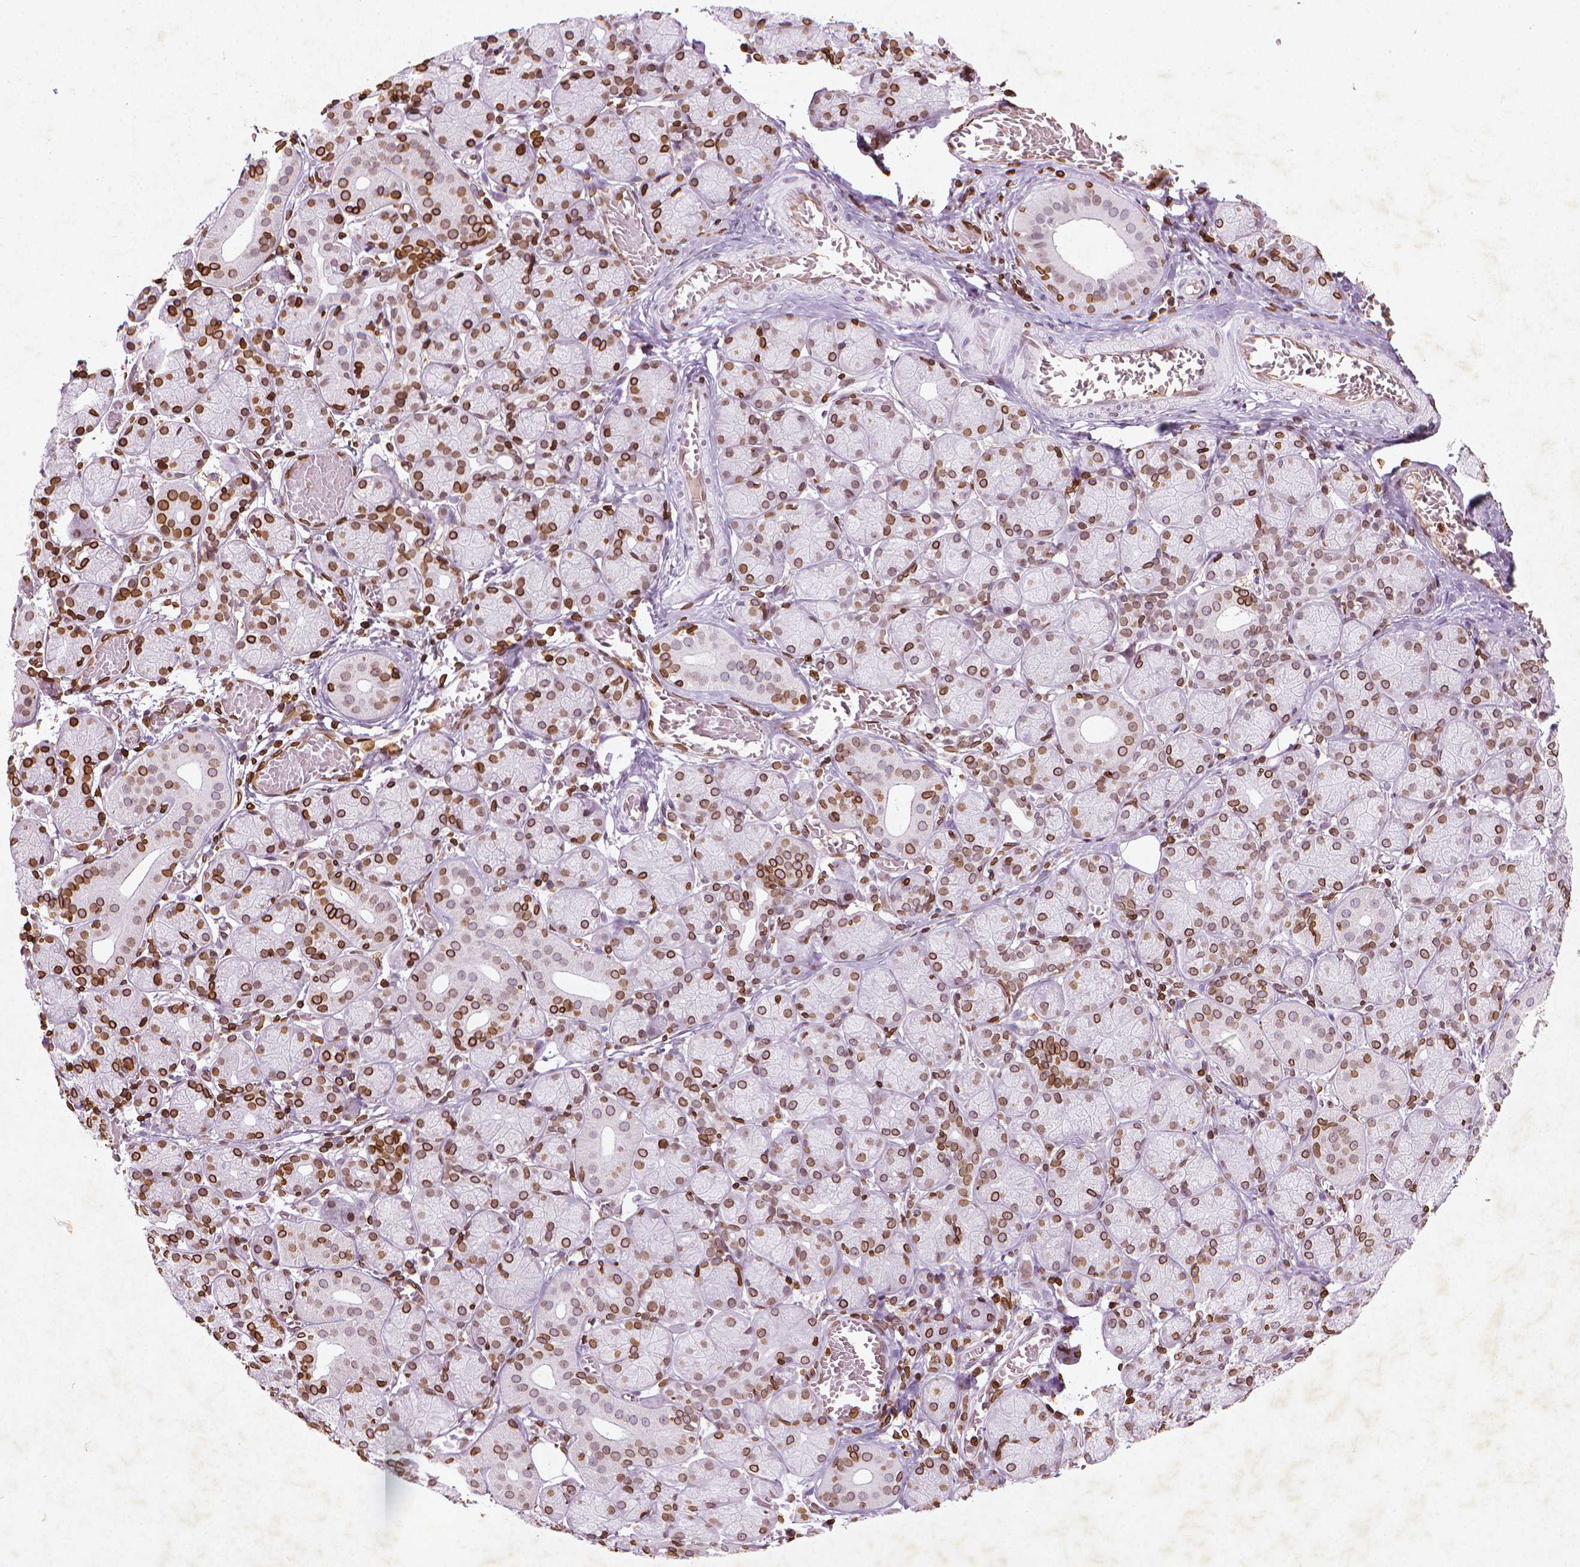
{"staining": {"intensity": "strong", "quantity": ">75%", "location": "cytoplasmic/membranous,nuclear"}, "tissue": "salivary gland", "cell_type": "Glandular cells", "image_type": "normal", "snomed": [{"axis": "morphology", "description": "Normal tissue, NOS"}, {"axis": "topography", "description": "Salivary gland"}, {"axis": "topography", "description": "Peripheral nerve tissue"}], "caption": "IHC photomicrograph of benign human salivary gland stained for a protein (brown), which shows high levels of strong cytoplasmic/membranous,nuclear positivity in approximately >75% of glandular cells.", "gene": "LMNB1", "patient": {"sex": "female", "age": 24}}